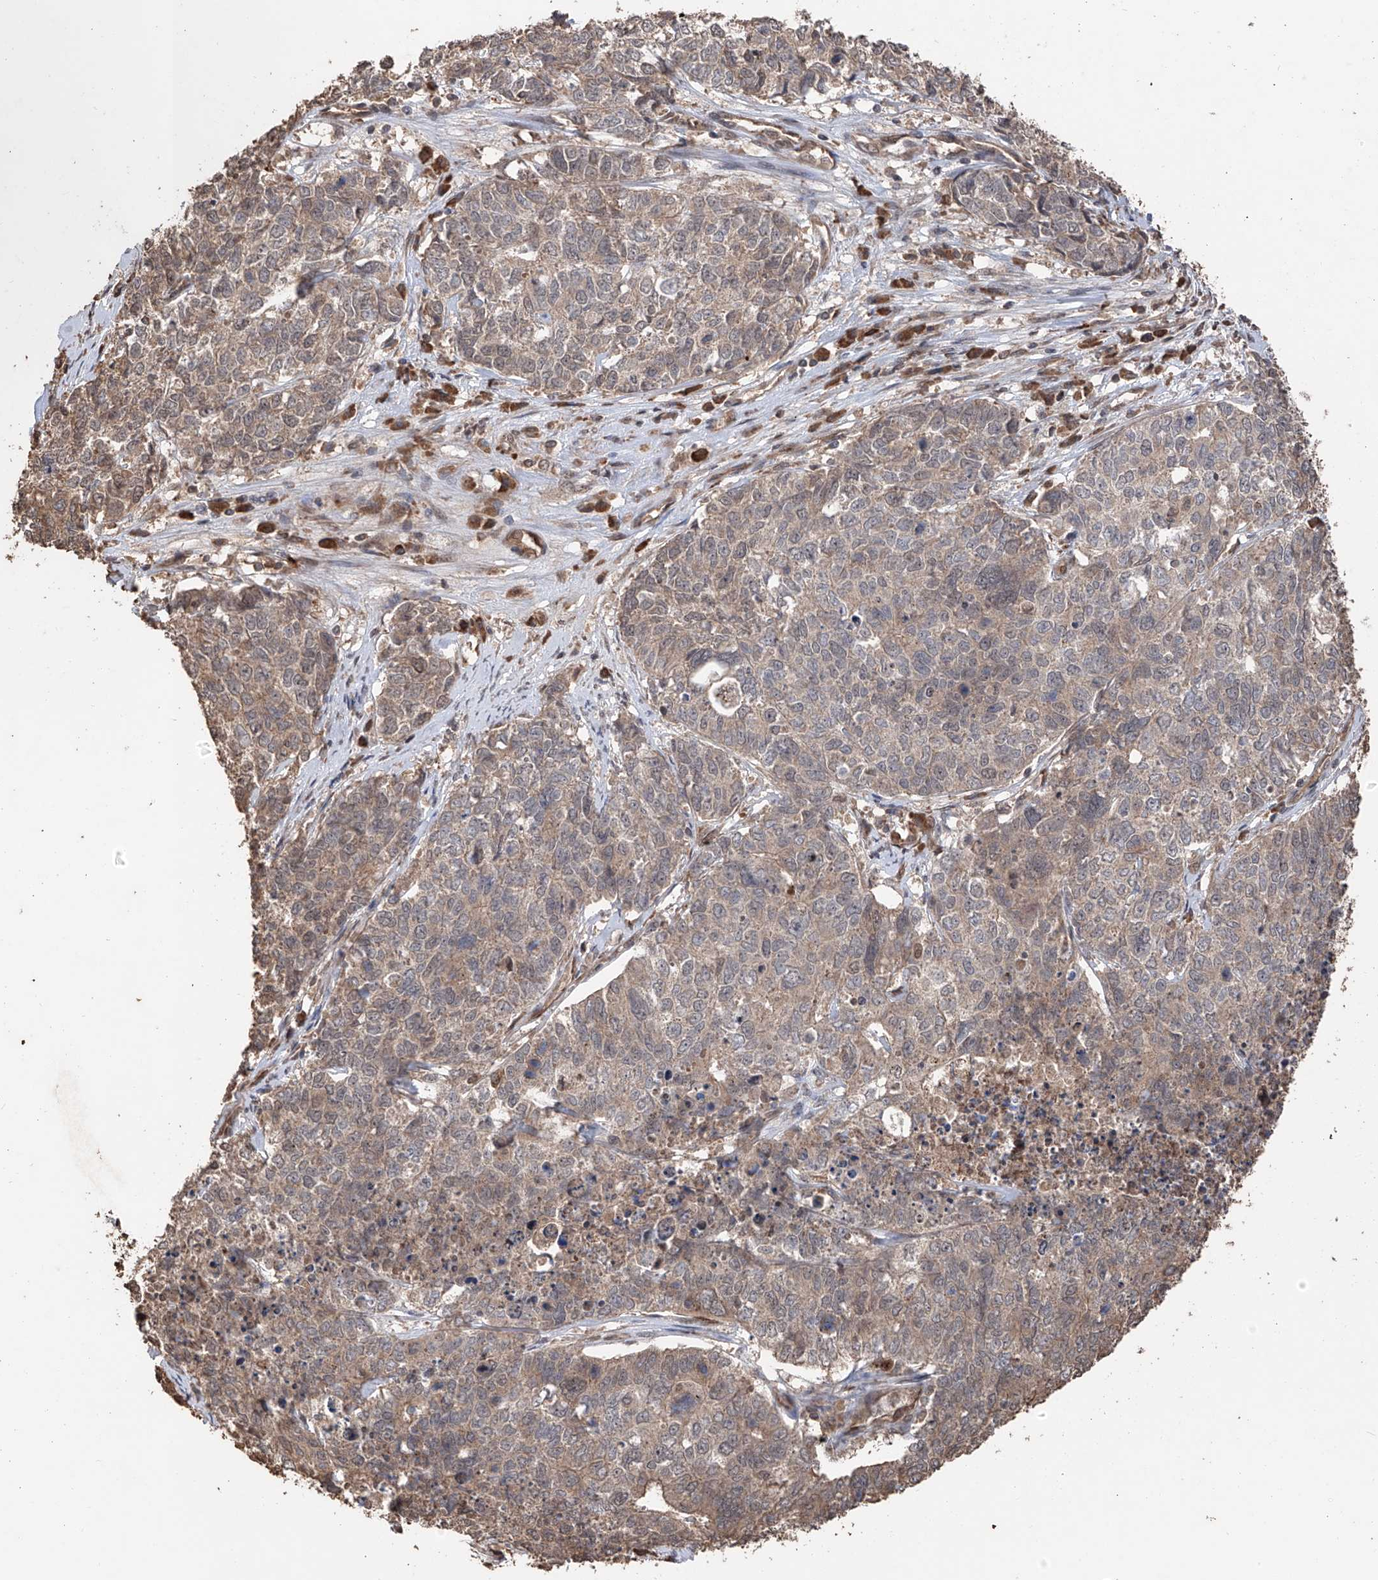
{"staining": {"intensity": "weak", "quantity": "25%-75%", "location": "cytoplasmic/membranous"}, "tissue": "cervical cancer", "cell_type": "Tumor cells", "image_type": "cancer", "snomed": [{"axis": "morphology", "description": "Squamous cell carcinoma, NOS"}, {"axis": "topography", "description": "Cervix"}], "caption": "This histopathology image exhibits immunohistochemistry staining of human cervical squamous cell carcinoma, with low weak cytoplasmic/membranous expression in approximately 25%-75% of tumor cells.", "gene": "FAM135A", "patient": {"sex": "female", "age": 63}}